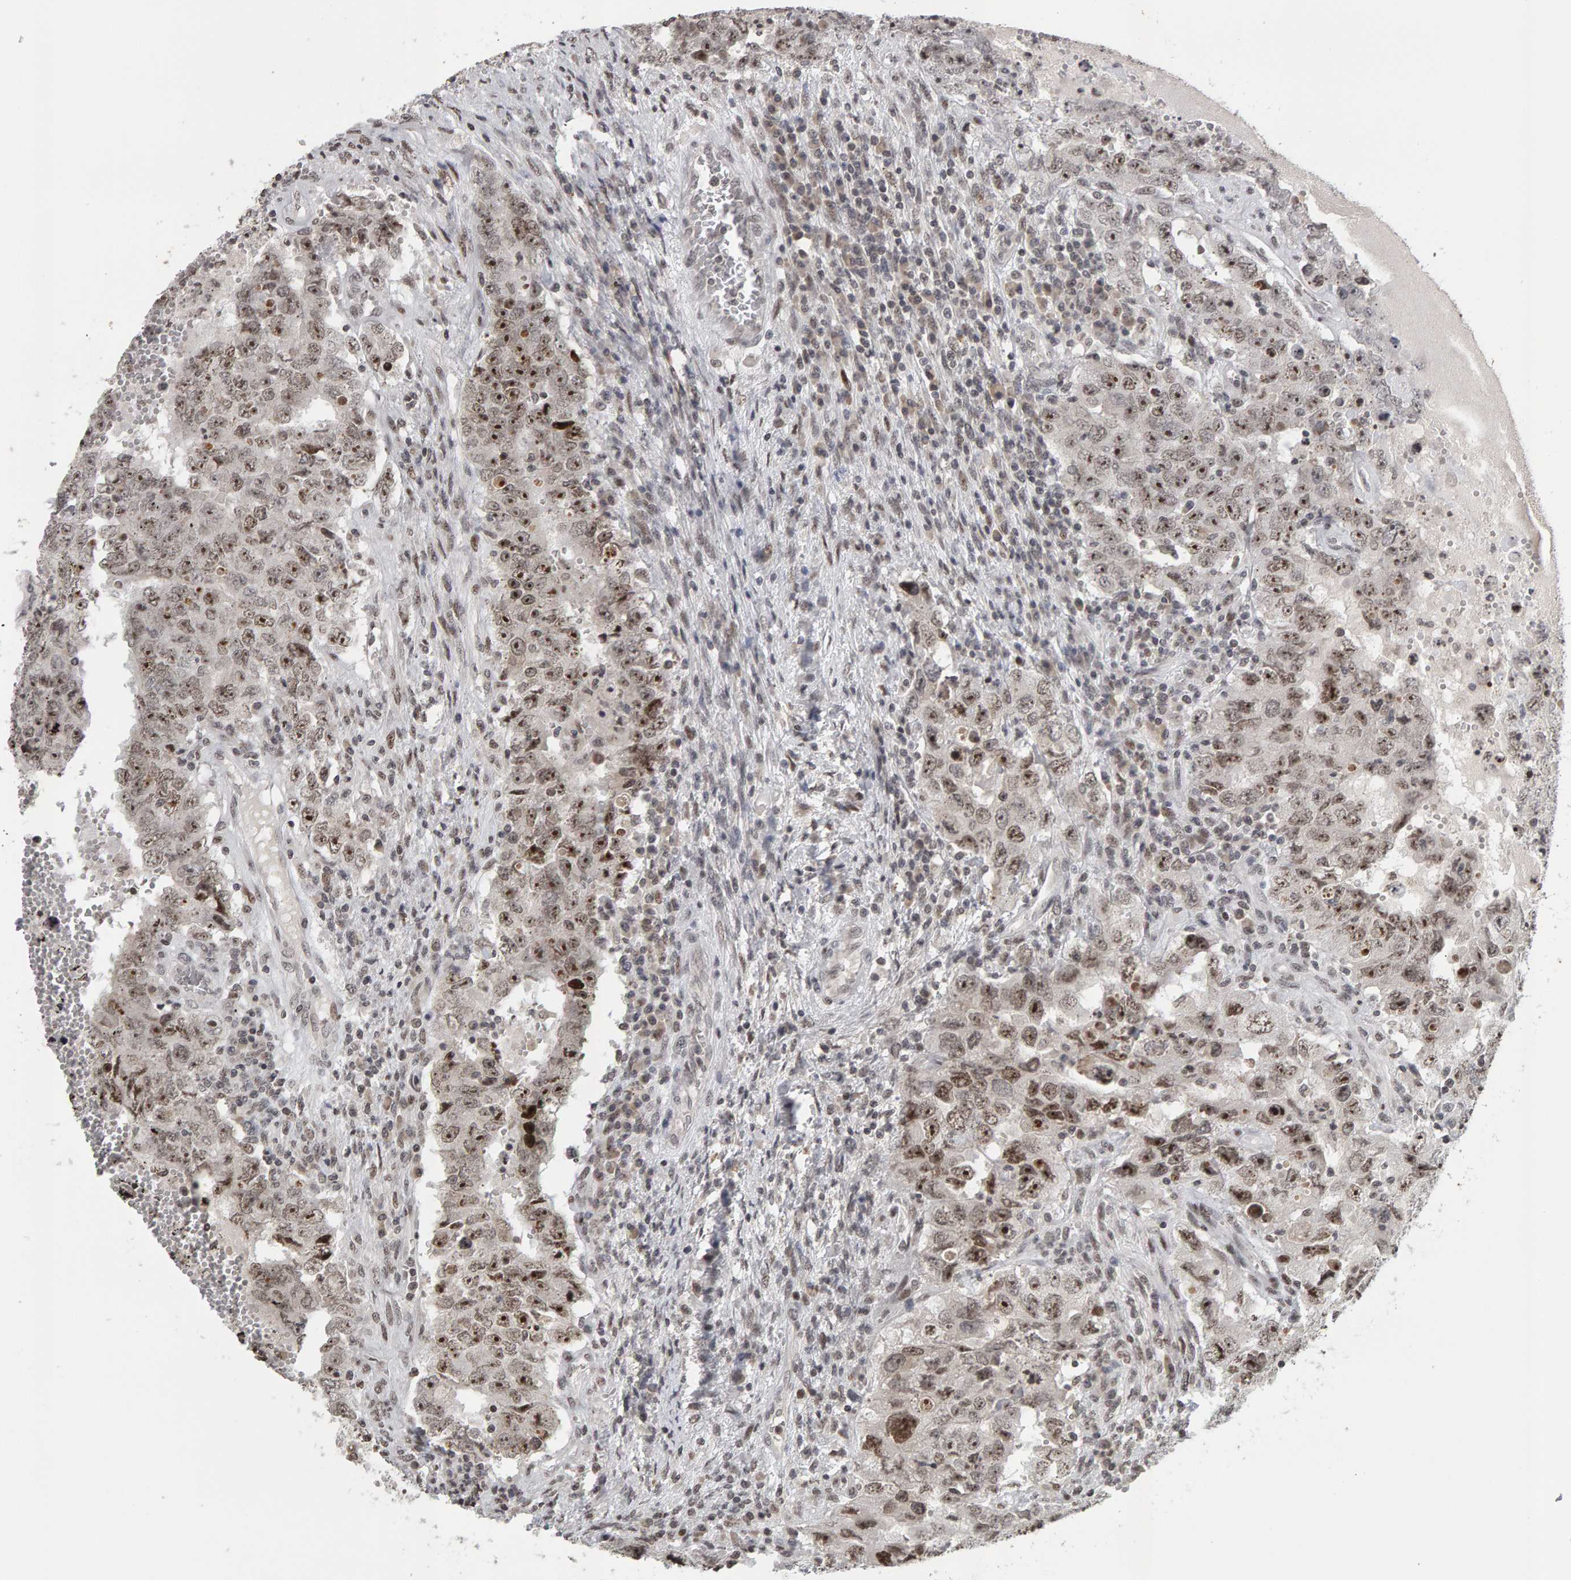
{"staining": {"intensity": "moderate", "quantity": ">75%", "location": "nuclear"}, "tissue": "testis cancer", "cell_type": "Tumor cells", "image_type": "cancer", "snomed": [{"axis": "morphology", "description": "Carcinoma, Embryonal, NOS"}, {"axis": "topography", "description": "Testis"}], "caption": "An immunohistochemistry (IHC) histopathology image of tumor tissue is shown. Protein staining in brown shows moderate nuclear positivity in testis cancer (embryonal carcinoma) within tumor cells.", "gene": "TRAM1", "patient": {"sex": "male", "age": 26}}